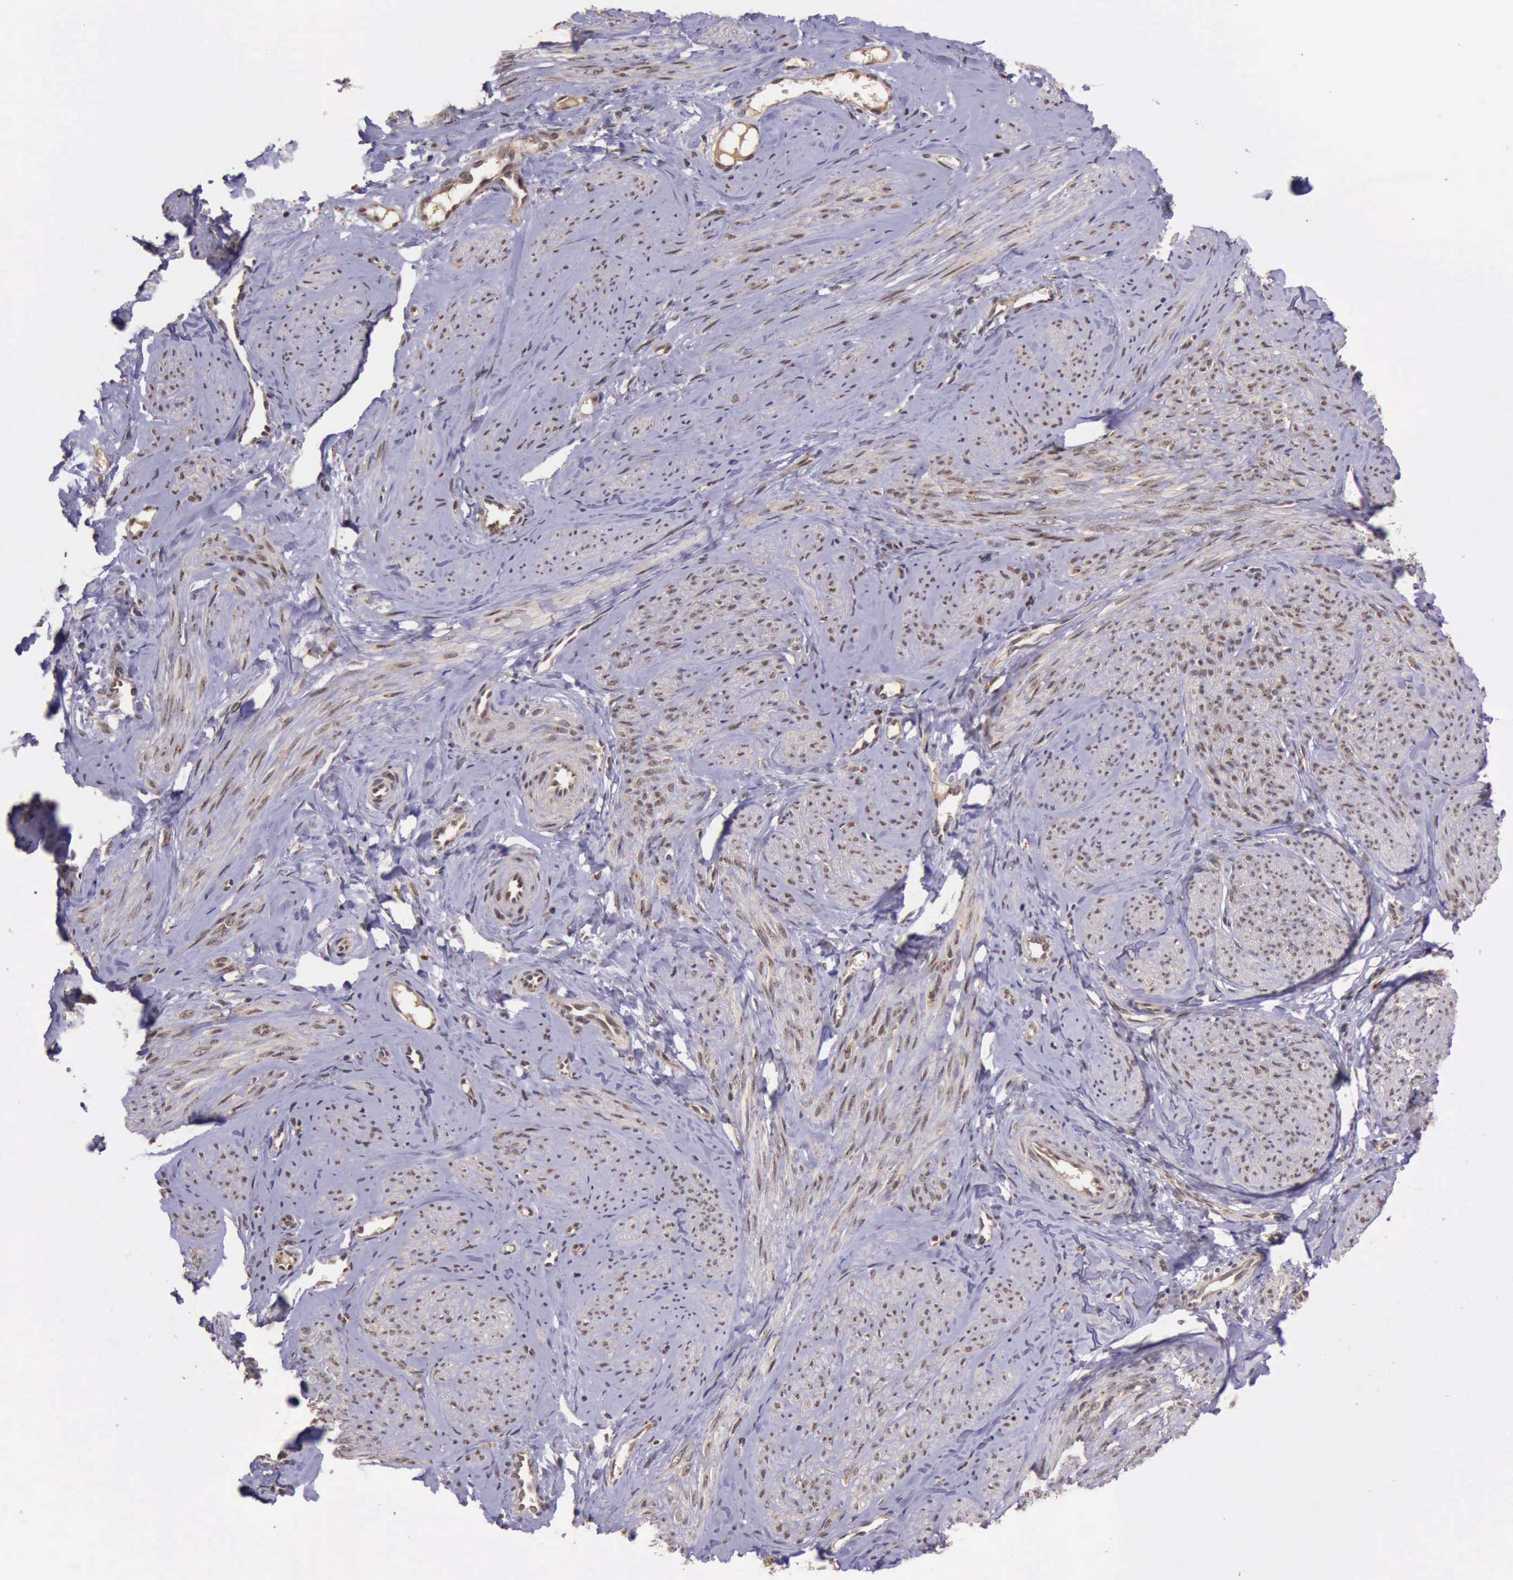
{"staining": {"intensity": "weak", "quantity": "<25%", "location": "cytoplasmic/membranous"}, "tissue": "smooth muscle", "cell_type": "Smooth muscle cells", "image_type": "normal", "snomed": [{"axis": "morphology", "description": "Normal tissue, NOS"}, {"axis": "topography", "description": "Uterus"}], "caption": "Immunohistochemical staining of normal human smooth muscle displays no significant positivity in smooth muscle cells.", "gene": "ARMCX3", "patient": {"sex": "female", "age": 45}}